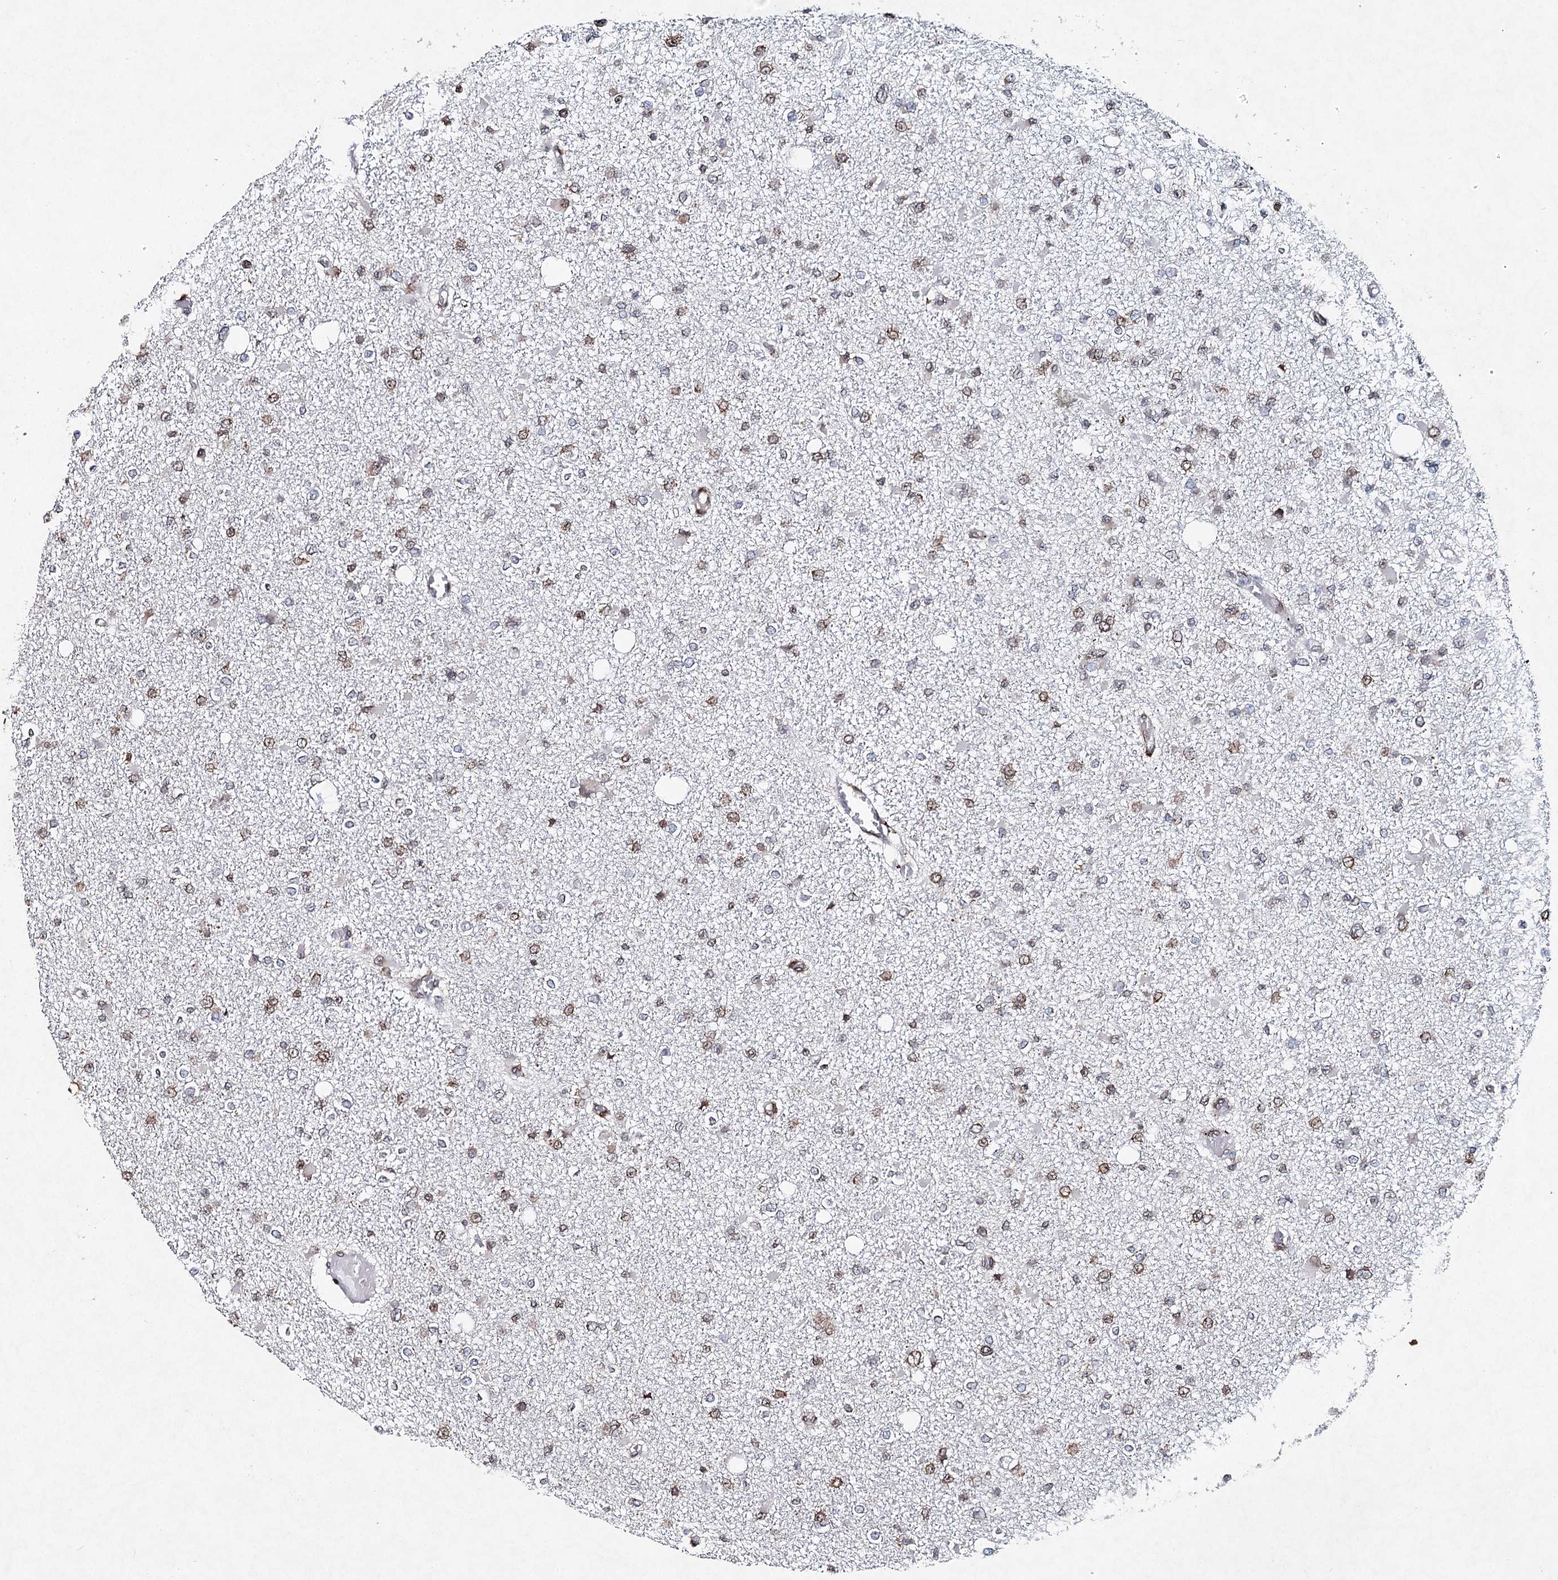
{"staining": {"intensity": "weak", "quantity": "25%-75%", "location": "nuclear"}, "tissue": "glioma", "cell_type": "Tumor cells", "image_type": "cancer", "snomed": [{"axis": "morphology", "description": "Glioma, malignant, Low grade"}, {"axis": "topography", "description": "Brain"}], "caption": "High-magnification brightfield microscopy of malignant glioma (low-grade) stained with DAB (3,3'-diaminobenzidine) (brown) and counterstained with hematoxylin (blue). tumor cells exhibit weak nuclear expression is present in about25%-75% of cells. The staining was performed using DAB (3,3'-diaminobenzidine), with brown indicating positive protein expression. Nuclei are stained blue with hematoxylin.", "gene": "FRMD4A", "patient": {"sex": "female", "age": 22}}